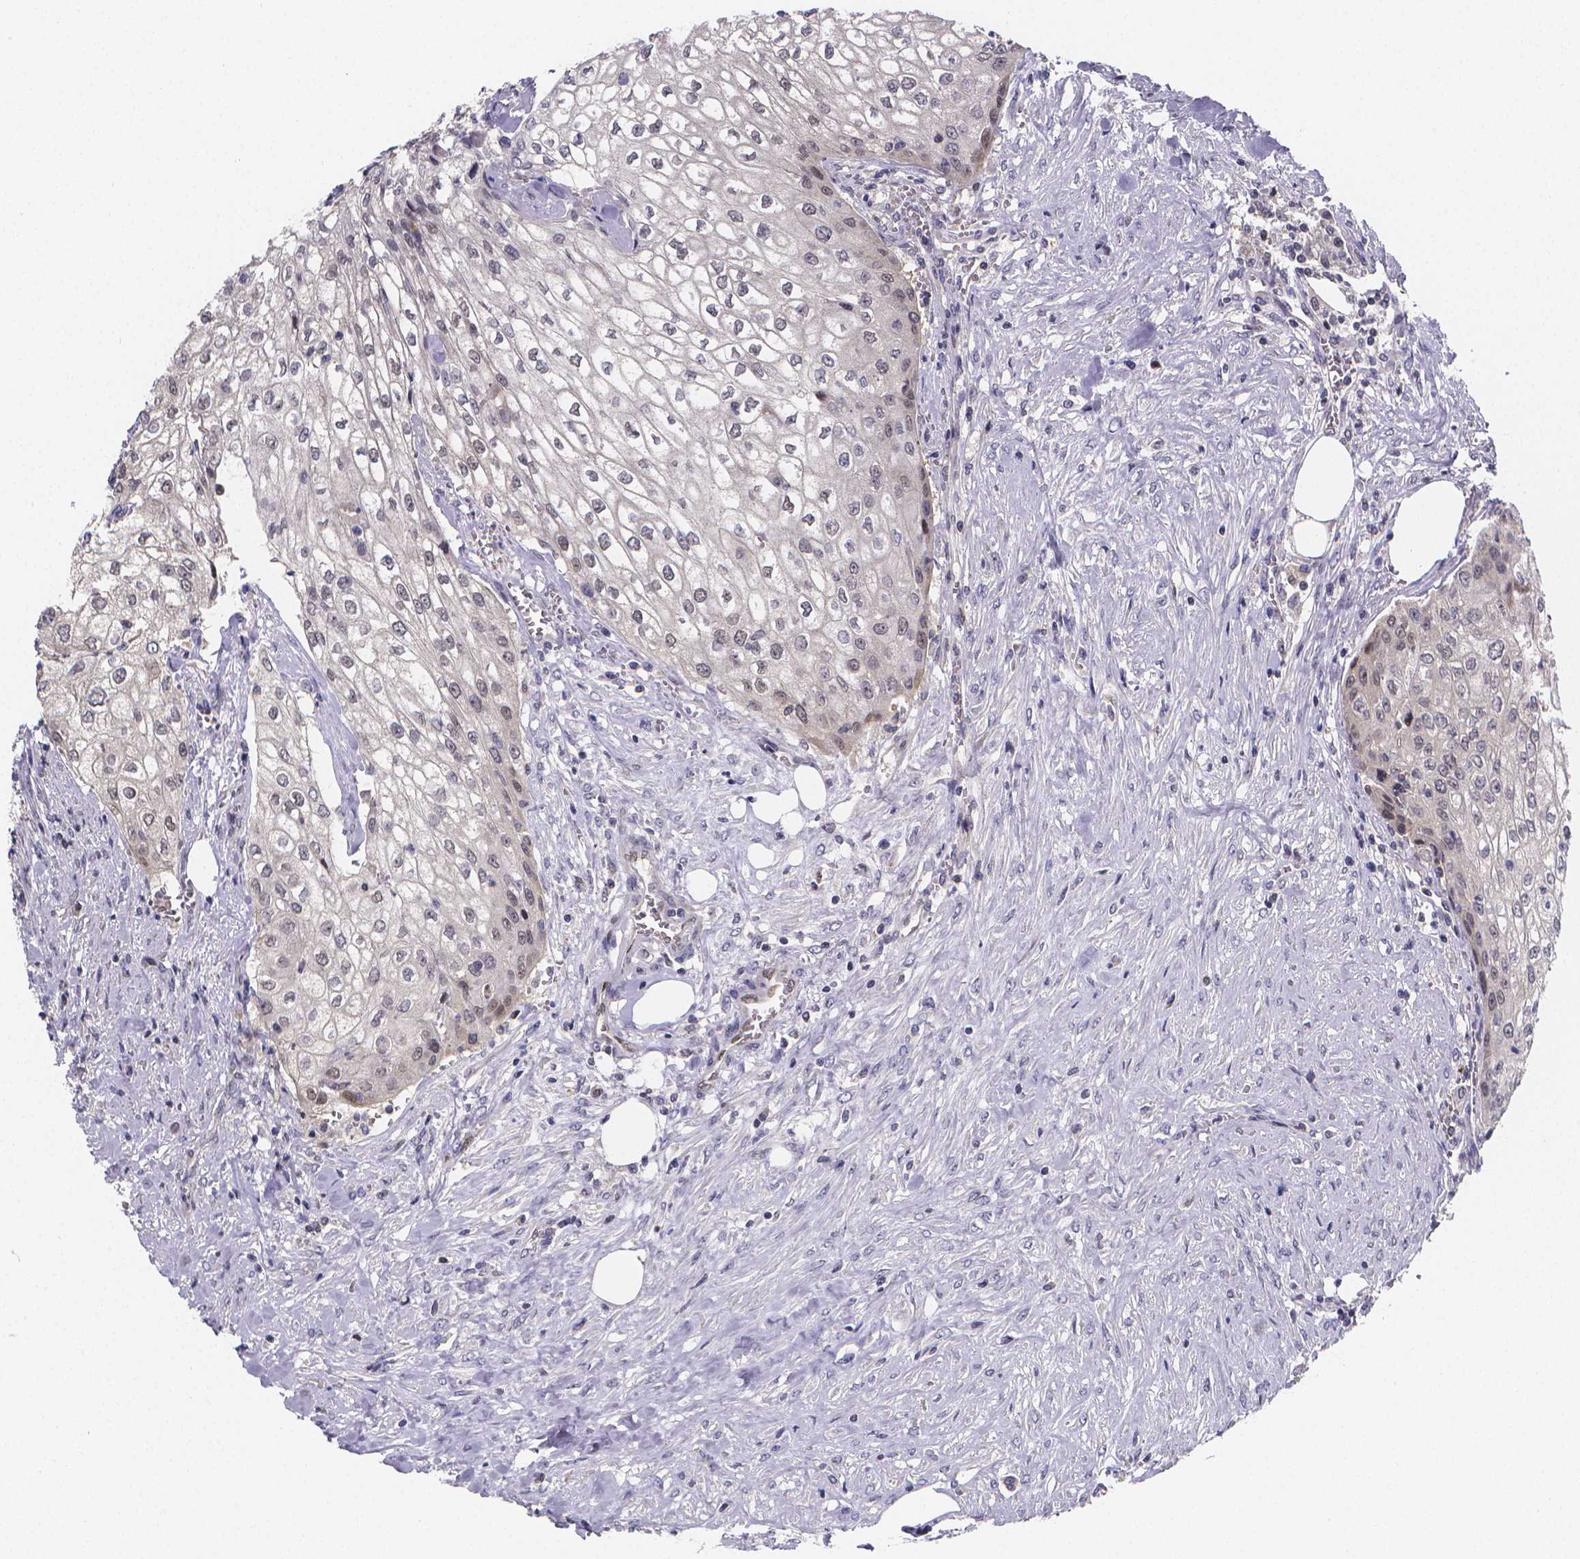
{"staining": {"intensity": "negative", "quantity": "none", "location": "none"}, "tissue": "urothelial cancer", "cell_type": "Tumor cells", "image_type": "cancer", "snomed": [{"axis": "morphology", "description": "Urothelial carcinoma, High grade"}, {"axis": "topography", "description": "Urinary bladder"}], "caption": "Tumor cells show no significant expression in high-grade urothelial carcinoma.", "gene": "PAH", "patient": {"sex": "male", "age": 62}}